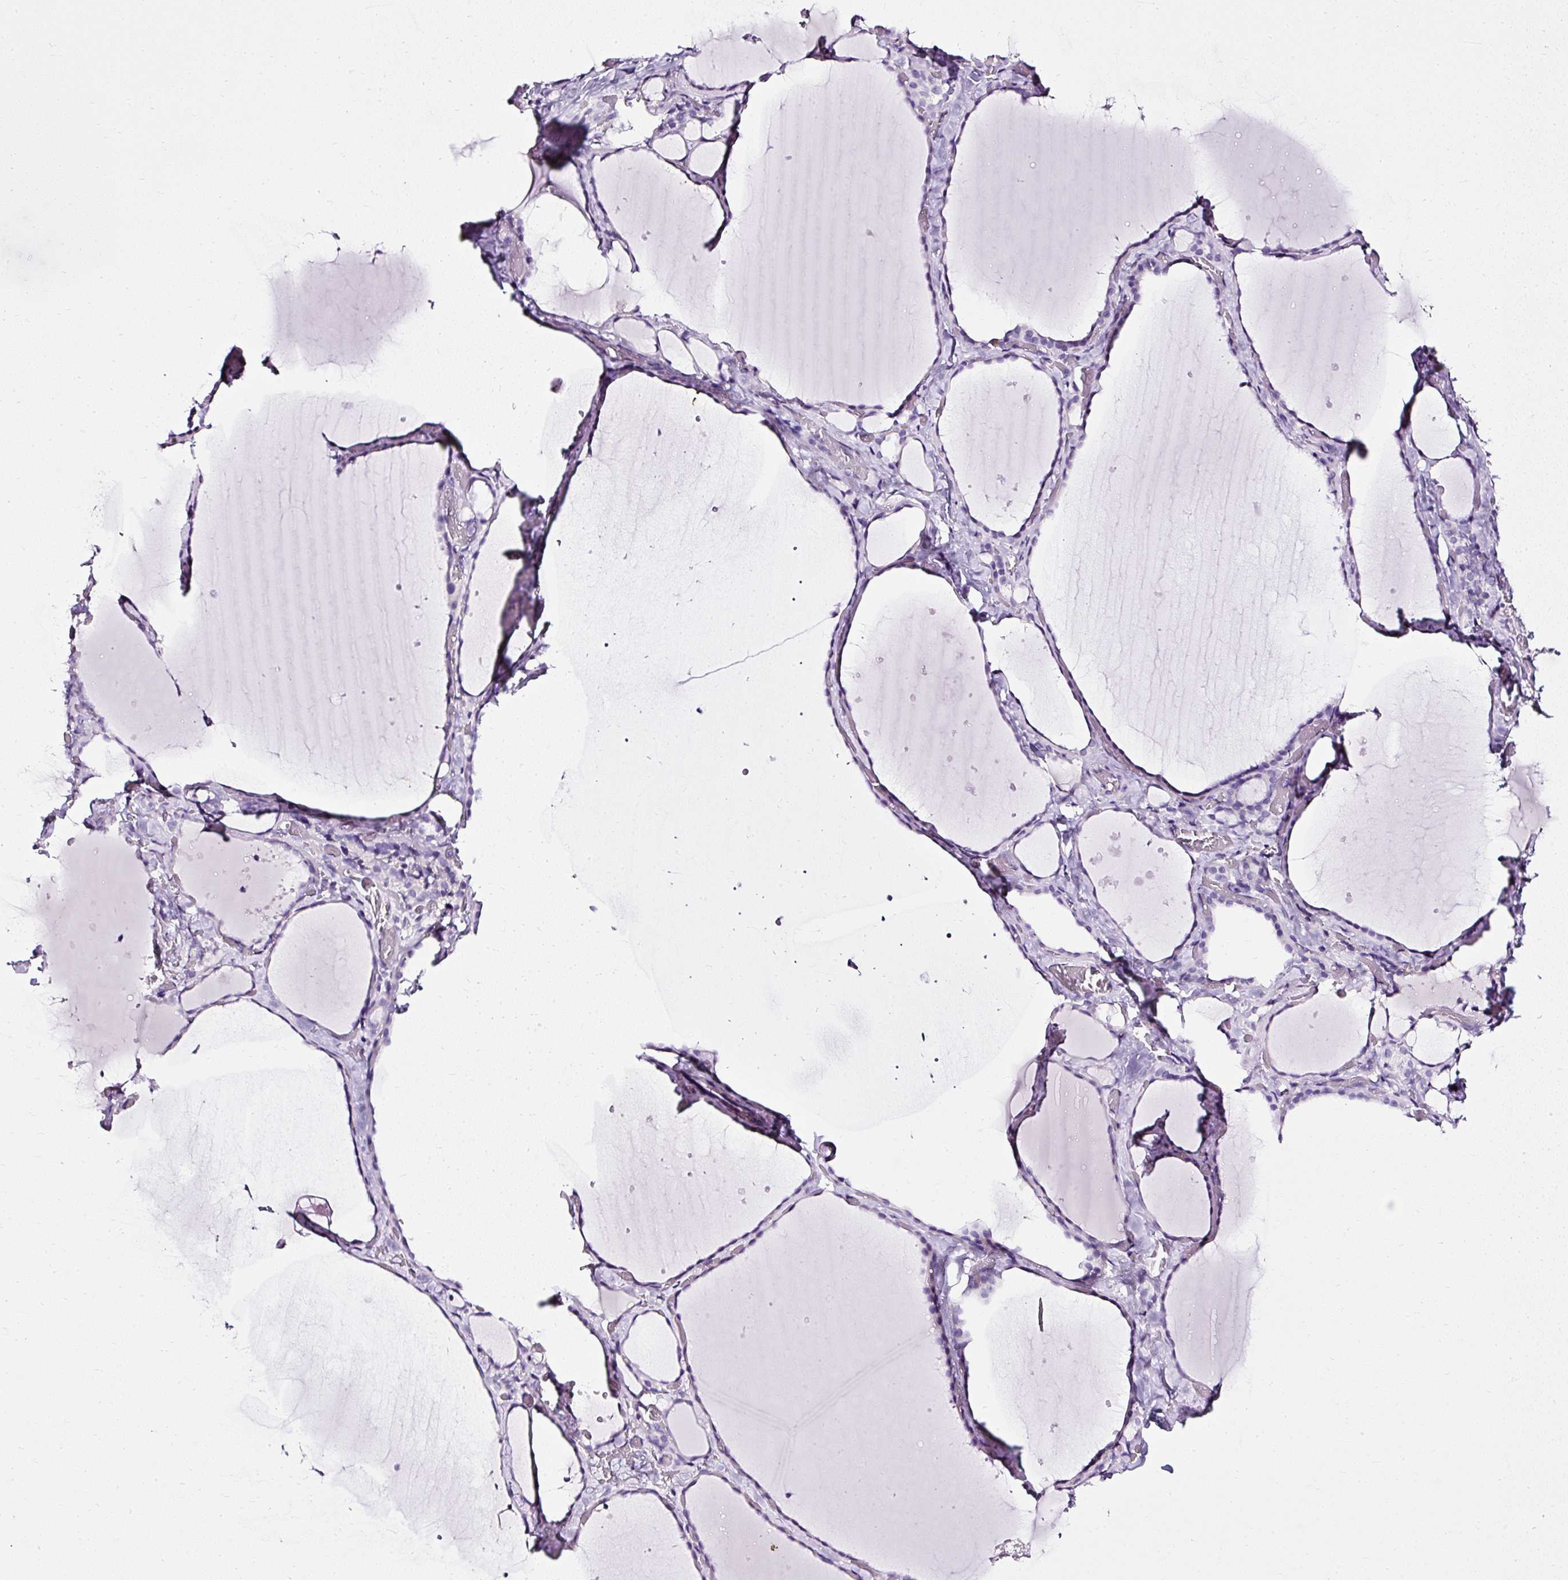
{"staining": {"intensity": "negative", "quantity": "none", "location": "none"}, "tissue": "thyroid gland", "cell_type": "Glandular cells", "image_type": "normal", "snomed": [{"axis": "morphology", "description": "Normal tissue, NOS"}, {"axis": "topography", "description": "Thyroid gland"}], "caption": "IHC of benign human thyroid gland reveals no expression in glandular cells. Brightfield microscopy of immunohistochemistry stained with DAB (brown) and hematoxylin (blue), captured at high magnification.", "gene": "ATP2A1", "patient": {"sex": "female", "age": 36}}